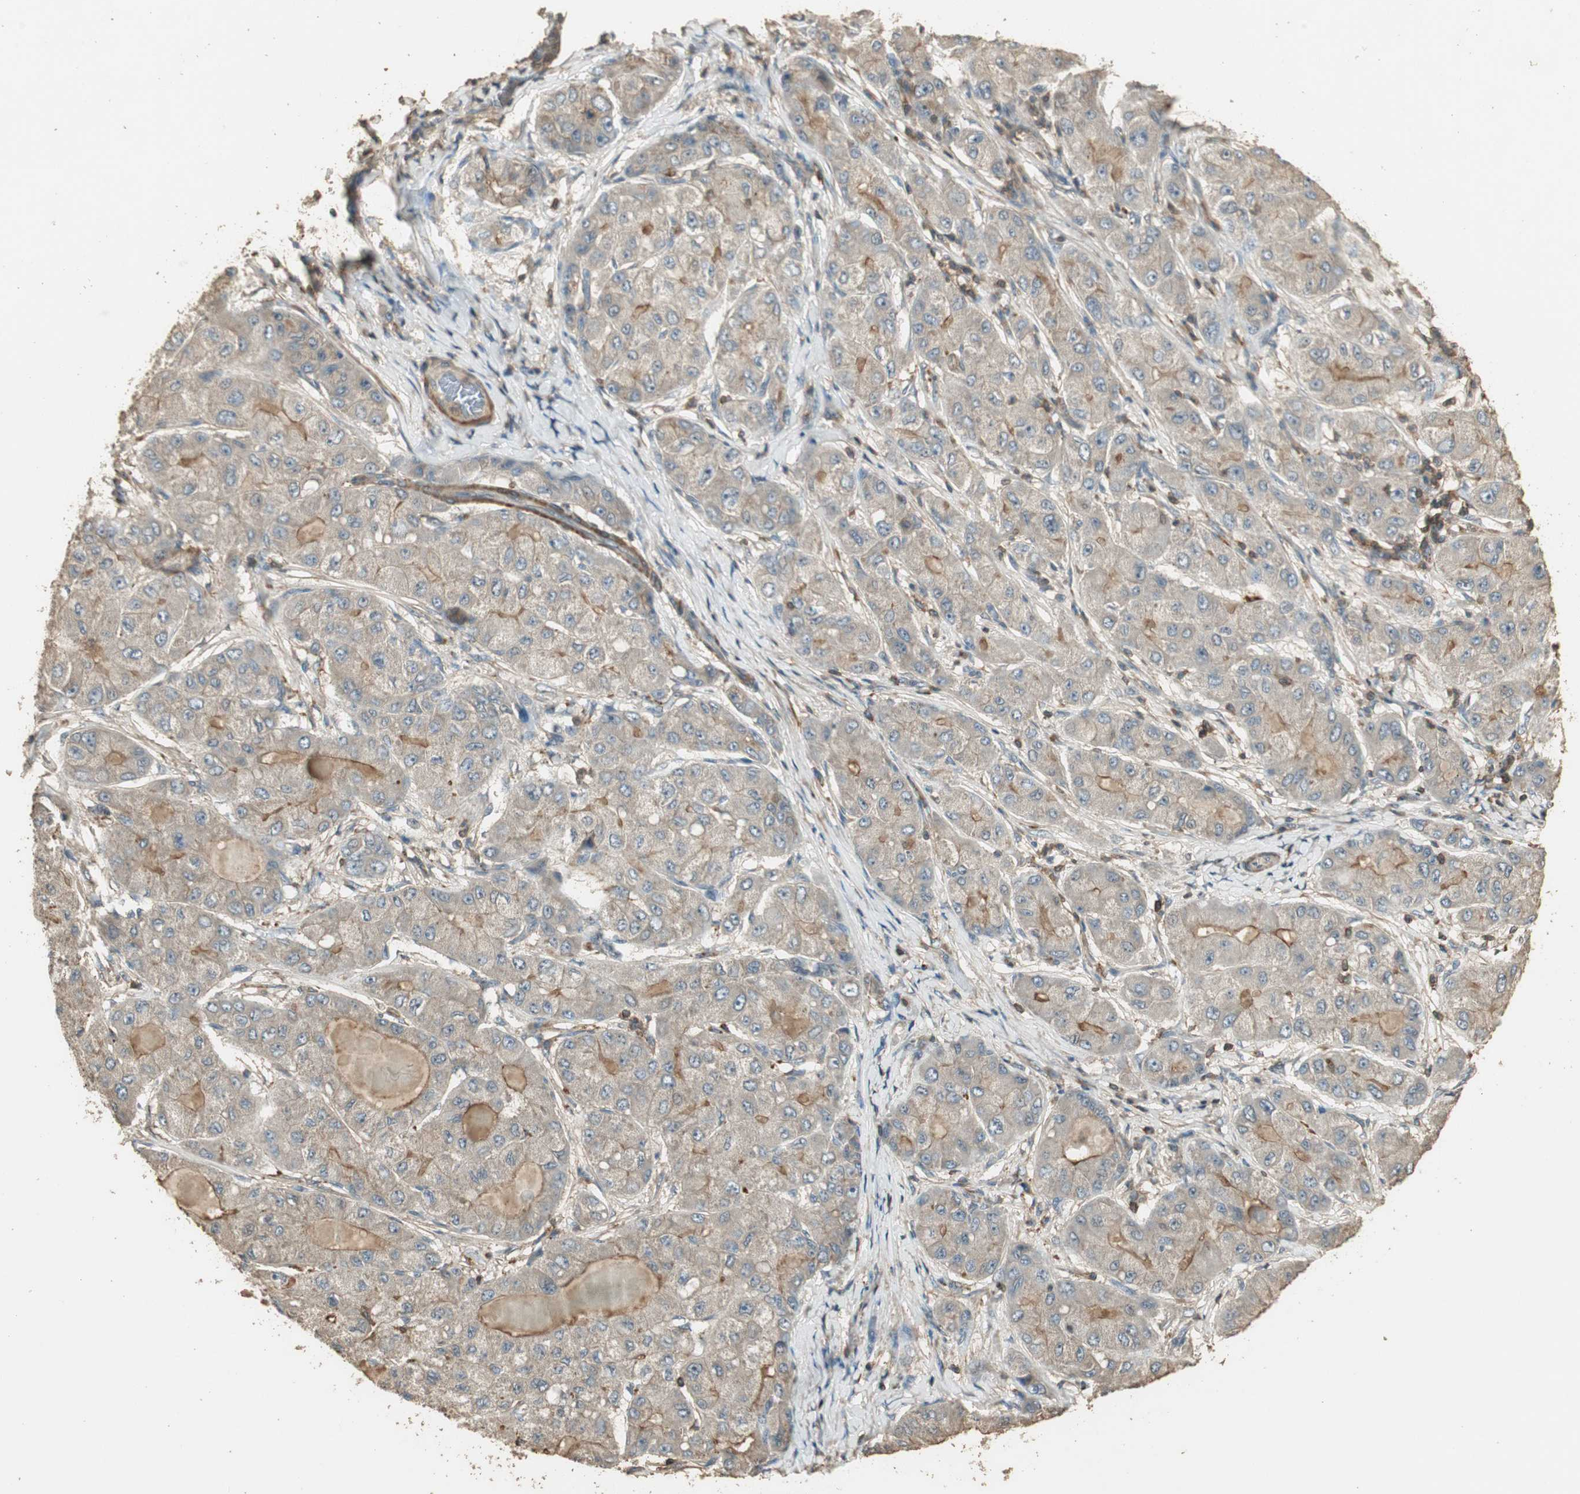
{"staining": {"intensity": "weak", "quantity": "<25%", "location": "cytoplasmic/membranous"}, "tissue": "liver cancer", "cell_type": "Tumor cells", "image_type": "cancer", "snomed": [{"axis": "morphology", "description": "Carcinoma, Hepatocellular, NOS"}, {"axis": "topography", "description": "Liver"}], "caption": "IHC of human liver cancer (hepatocellular carcinoma) reveals no positivity in tumor cells.", "gene": "USP2", "patient": {"sex": "male", "age": 80}}